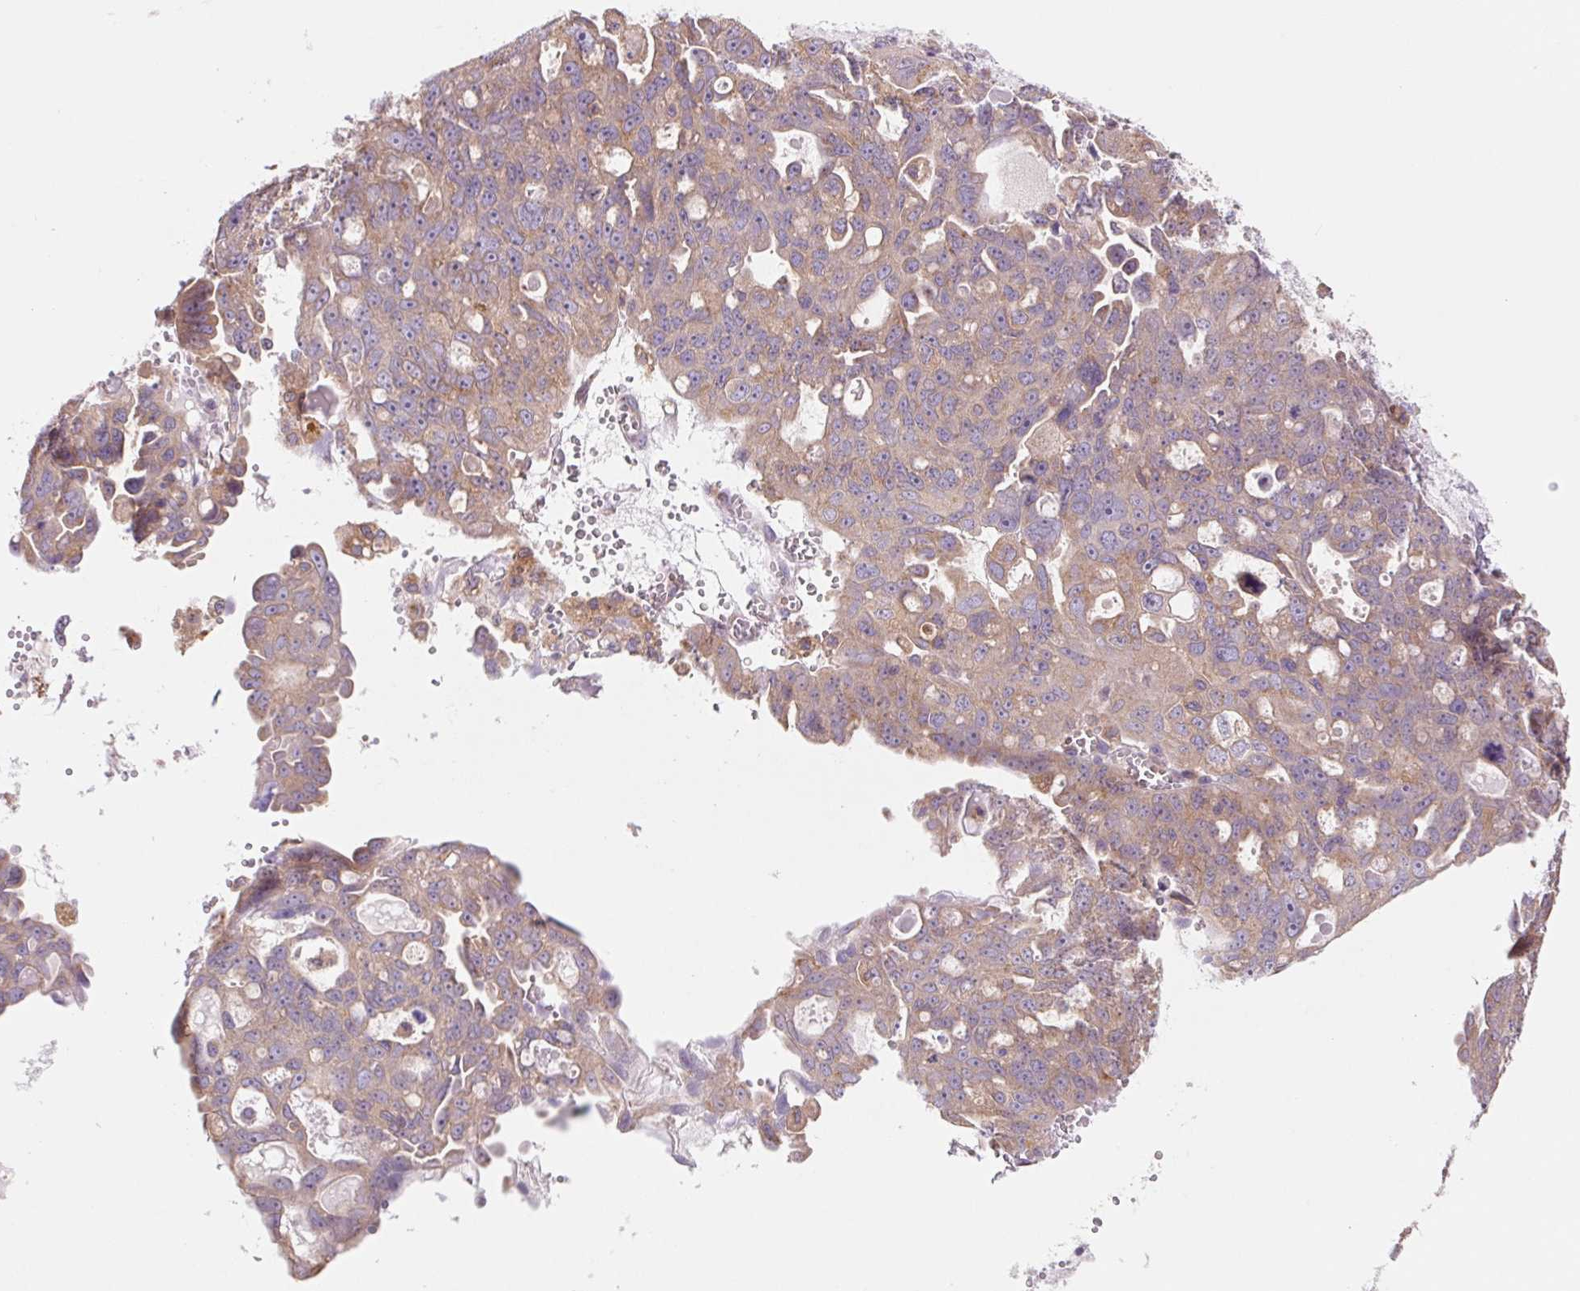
{"staining": {"intensity": "weak", "quantity": "25%-75%", "location": "cytoplasmic/membranous"}, "tissue": "ovarian cancer", "cell_type": "Tumor cells", "image_type": "cancer", "snomed": [{"axis": "morphology", "description": "Carcinoma, endometroid"}, {"axis": "topography", "description": "Ovary"}], "caption": "Immunohistochemical staining of human ovarian endometroid carcinoma shows weak cytoplasmic/membranous protein positivity in approximately 25%-75% of tumor cells. The protein is stained brown, and the nuclei are stained in blue (DAB IHC with brightfield microscopy, high magnification).", "gene": "RAB1A", "patient": {"sex": "female", "age": 70}}